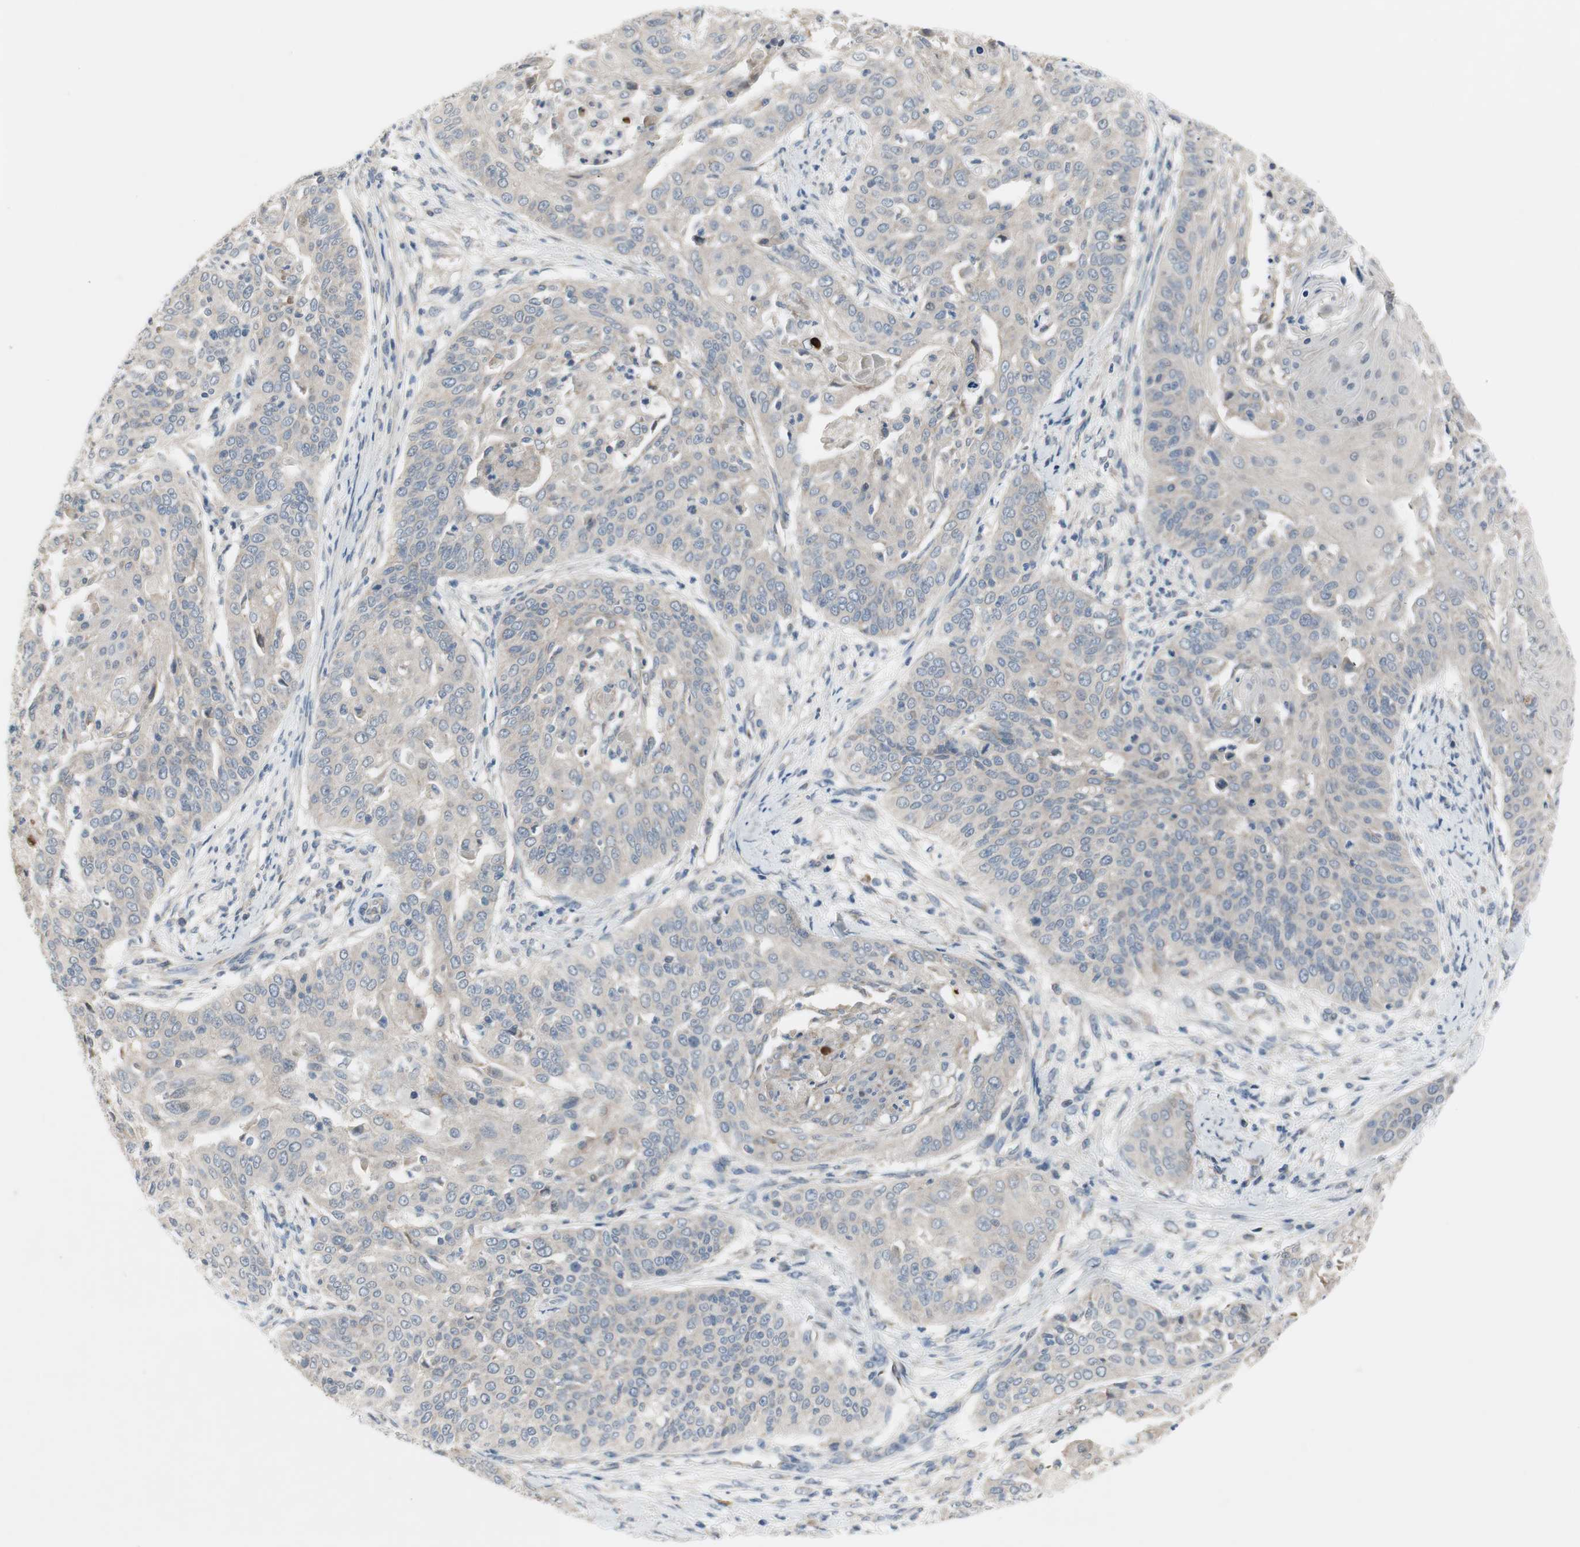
{"staining": {"intensity": "negative", "quantity": "none", "location": "none"}, "tissue": "cervical cancer", "cell_type": "Tumor cells", "image_type": "cancer", "snomed": [{"axis": "morphology", "description": "Squamous cell carcinoma, NOS"}, {"axis": "topography", "description": "Cervix"}], "caption": "Immunohistochemical staining of cervical cancer (squamous cell carcinoma) exhibits no significant expression in tumor cells. The staining was performed using DAB (3,3'-diaminobenzidine) to visualize the protein expression in brown, while the nuclei were stained in blue with hematoxylin (Magnification: 20x).", "gene": "TACR3", "patient": {"sex": "female", "age": 64}}